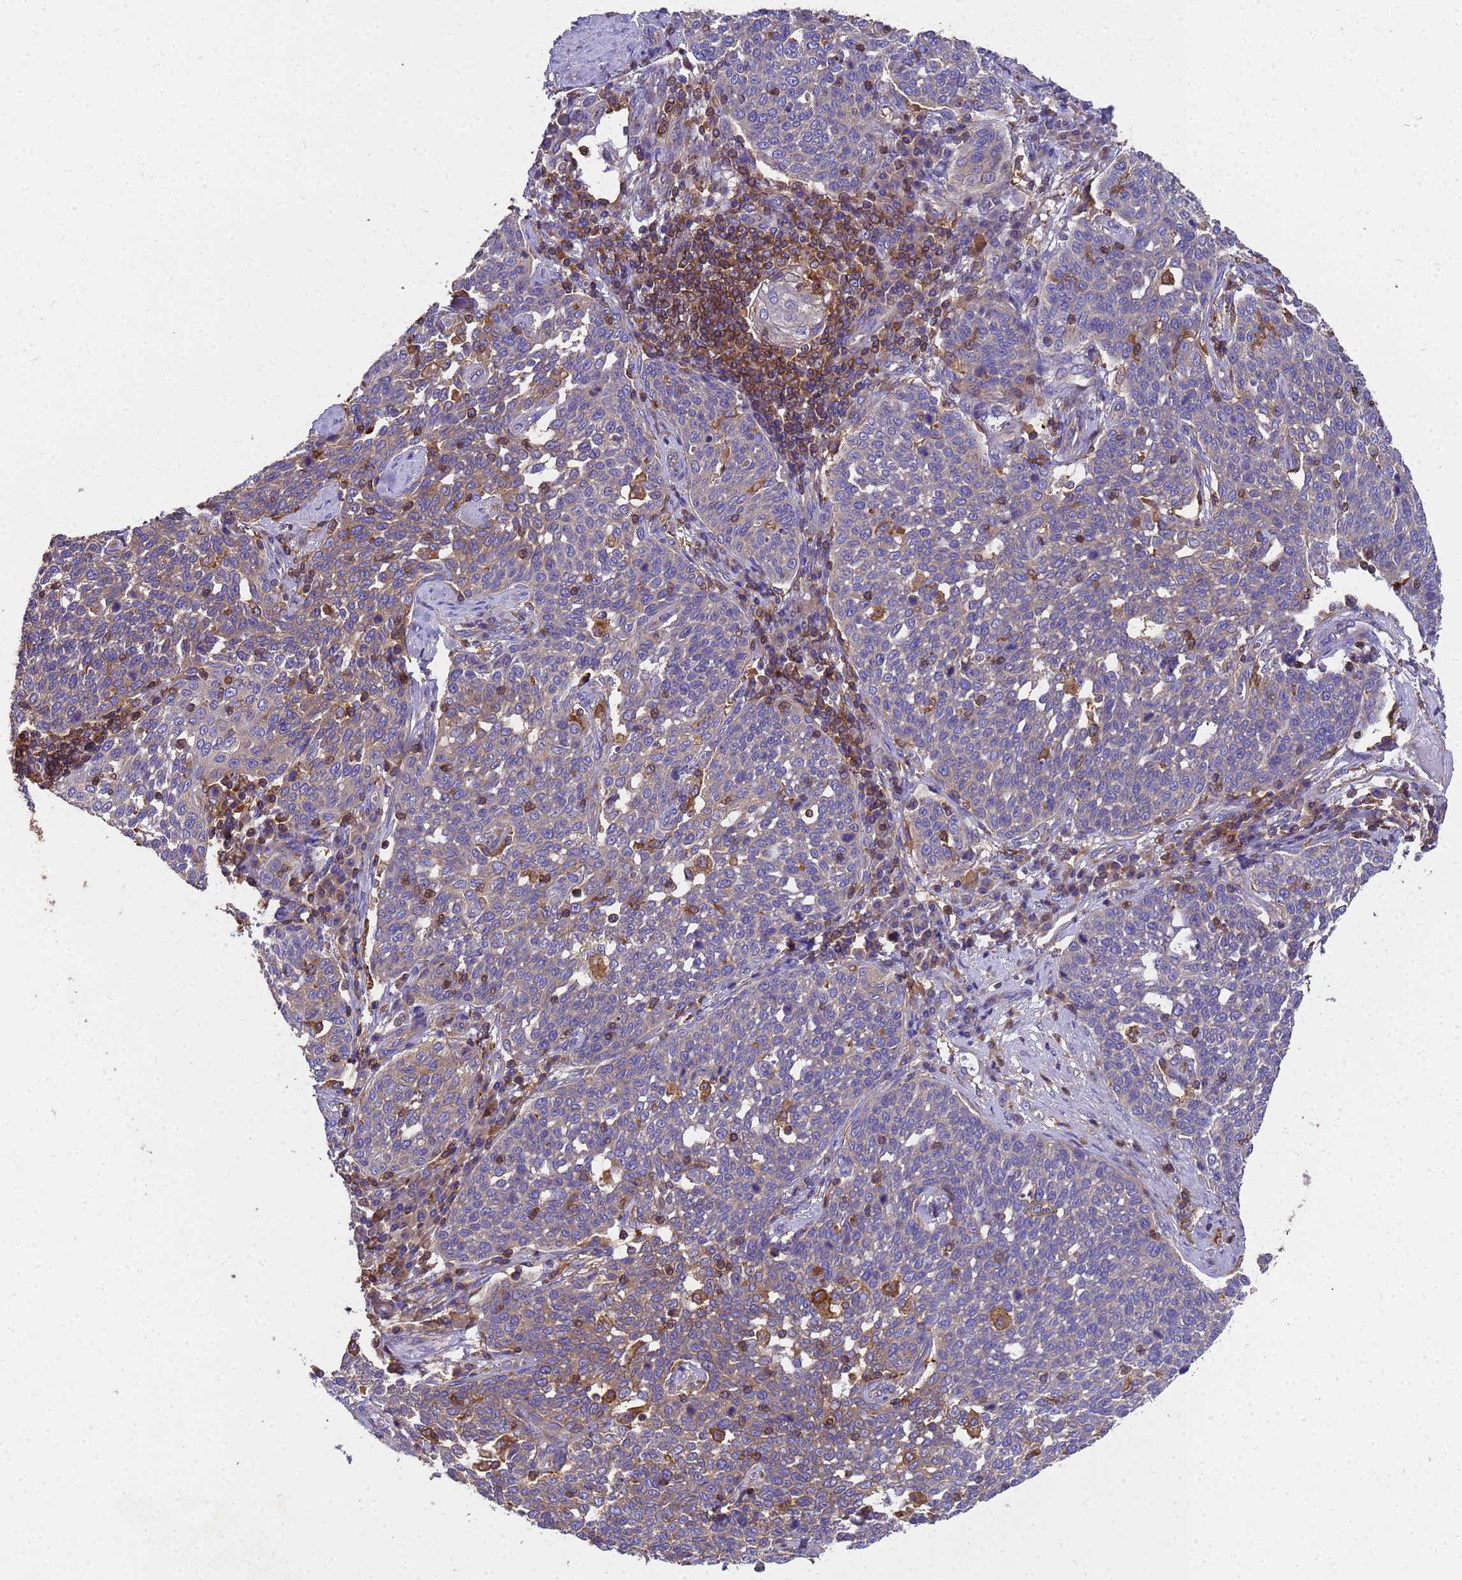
{"staining": {"intensity": "negative", "quantity": "none", "location": "none"}, "tissue": "cervical cancer", "cell_type": "Tumor cells", "image_type": "cancer", "snomed": [{"axis": "morphology", "description": "Squamous cell carcinoma, NOS"}, {"axis": "topography", "description": "Cervix"}], "caption": "IHC histopathology image of neoplastic tissue: human cervical cancer stained with DAB exhibits no significant protein staining in tumor cells.", "gene": "ZNF235", "patient": {"sex": "female", "age": 34}}